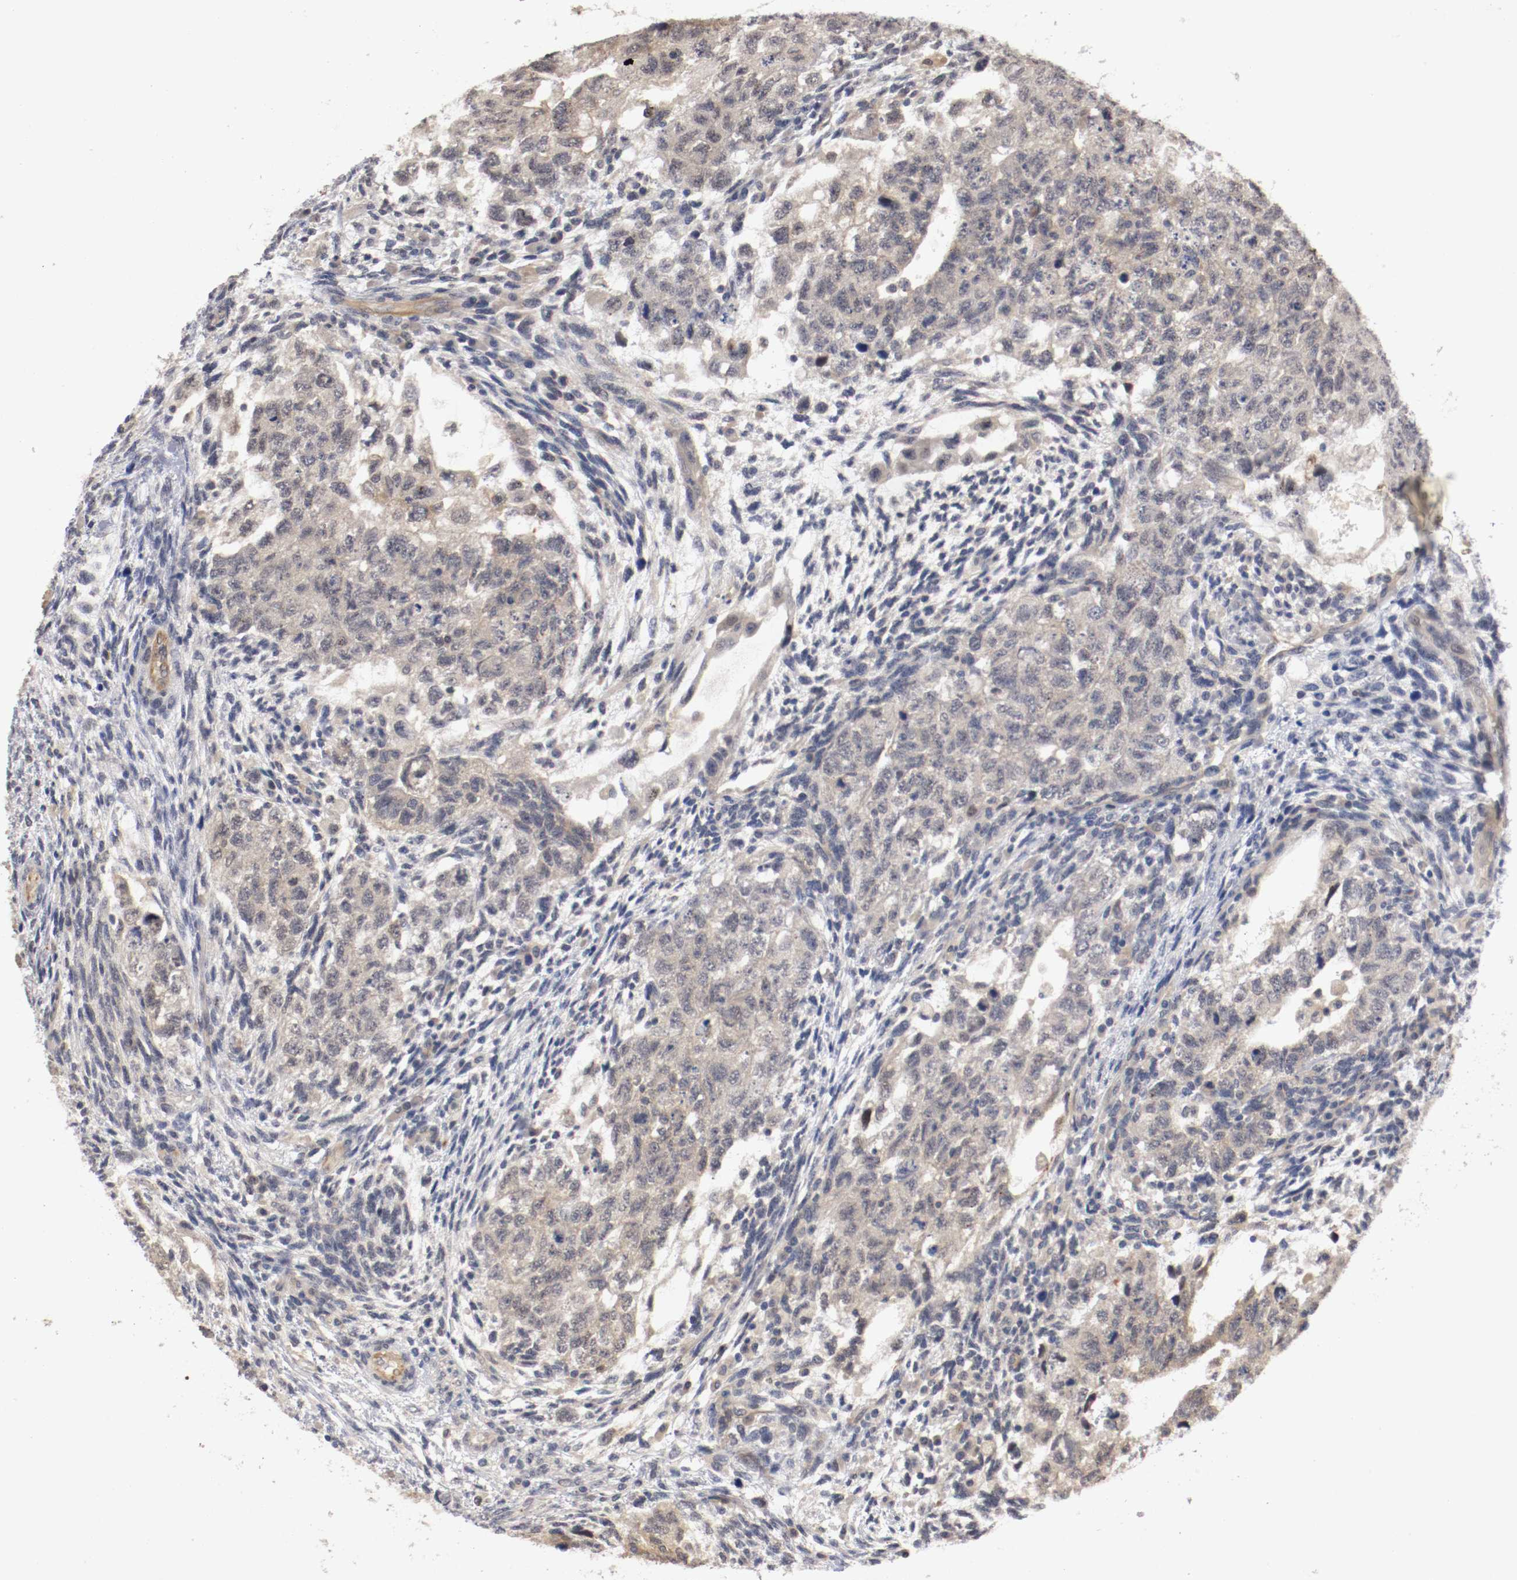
{"staining": {"intensity": "weak", "quantity": "<25%", "location": "cytoplasmic/membranous"}, "tissue": "testis cancer", "cell_type": "Tumor cells", "image_type": "cancer", "snomed": [{"axis": "morphology", "description": "Normal tissue, NOS"}, {"axis": "morphology", "description": "Carcinoma, Embryonal, NOS"}, {"axis": "topography", "description": "Testis"}], "caption": "High magnification brightfield microscopy of testis cancer stained with DAB (brown) and counterstained with hematoxylin (blue): tumor cells show no significant staining. The staining was performed using DAB (3,3'-diaminobenzidine) to visualize the protein expression in brown, while the nuclei were stained in blue with hematoxylin (Magnification: 20x).", "gene": "RBM23", "patient": {"sex": "male", "age": 36}}